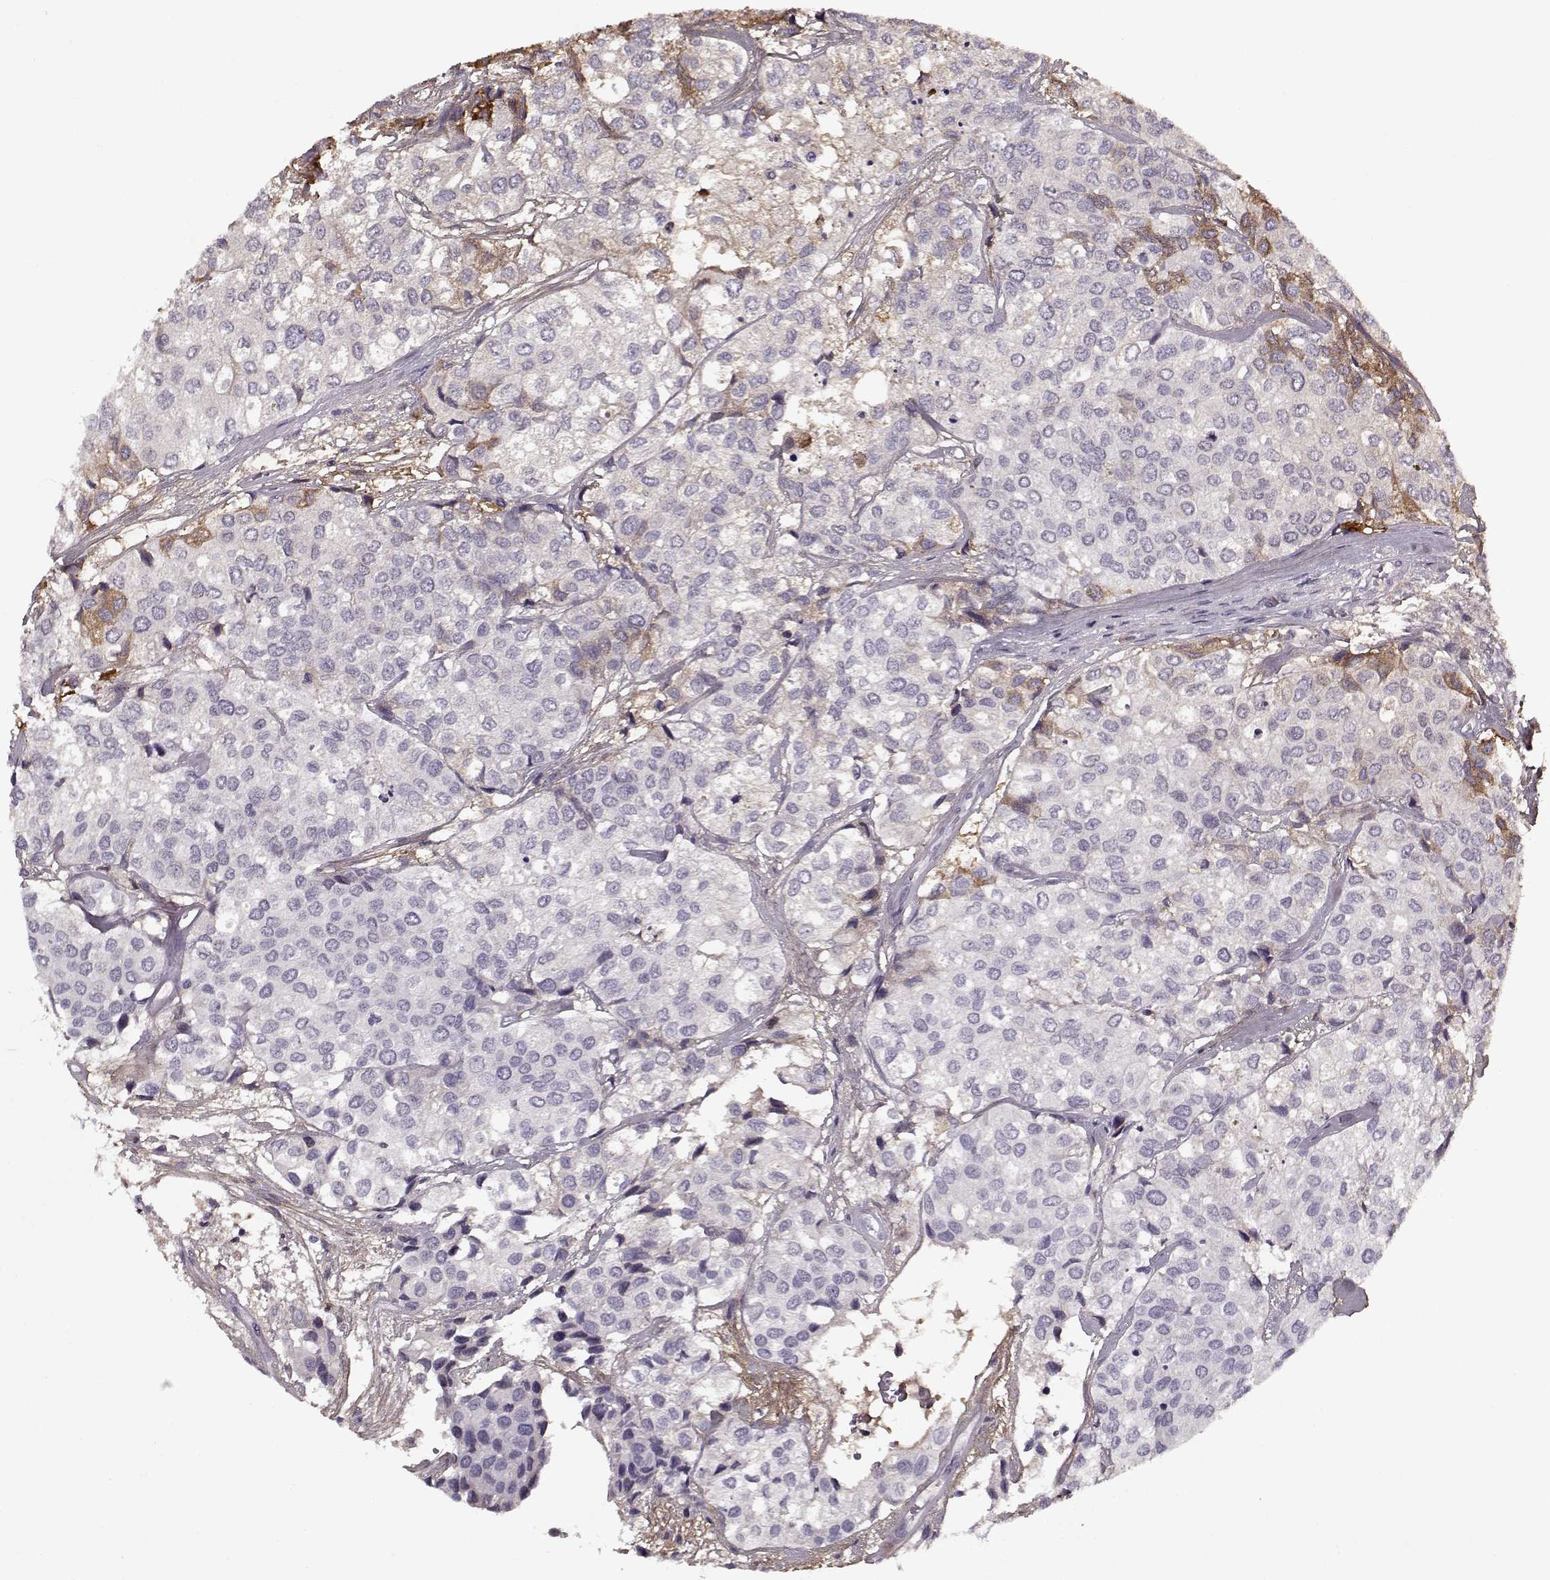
{"staining": {"intensity": "moderate", "quantity": "<25%", "location": "cytoplasmic/membranous"}, "tissue": "urothelial cancer", "cell_type": "Tumor cells", "image_type": "cancer", "snomed": [{"axis": "morphology", "description": "Urothelial carcinoma, High grade"}, {"axis": "topography", "description": "Urinary bladder"}], "caption": "Immunohistochemical staining of human urothelial cancer reveals low levels of moderate cytoplasmic/membranous expression in about <25% of tumor cells.", "gene": "LUM", "patient": {"sex": "male", "age": 73}}